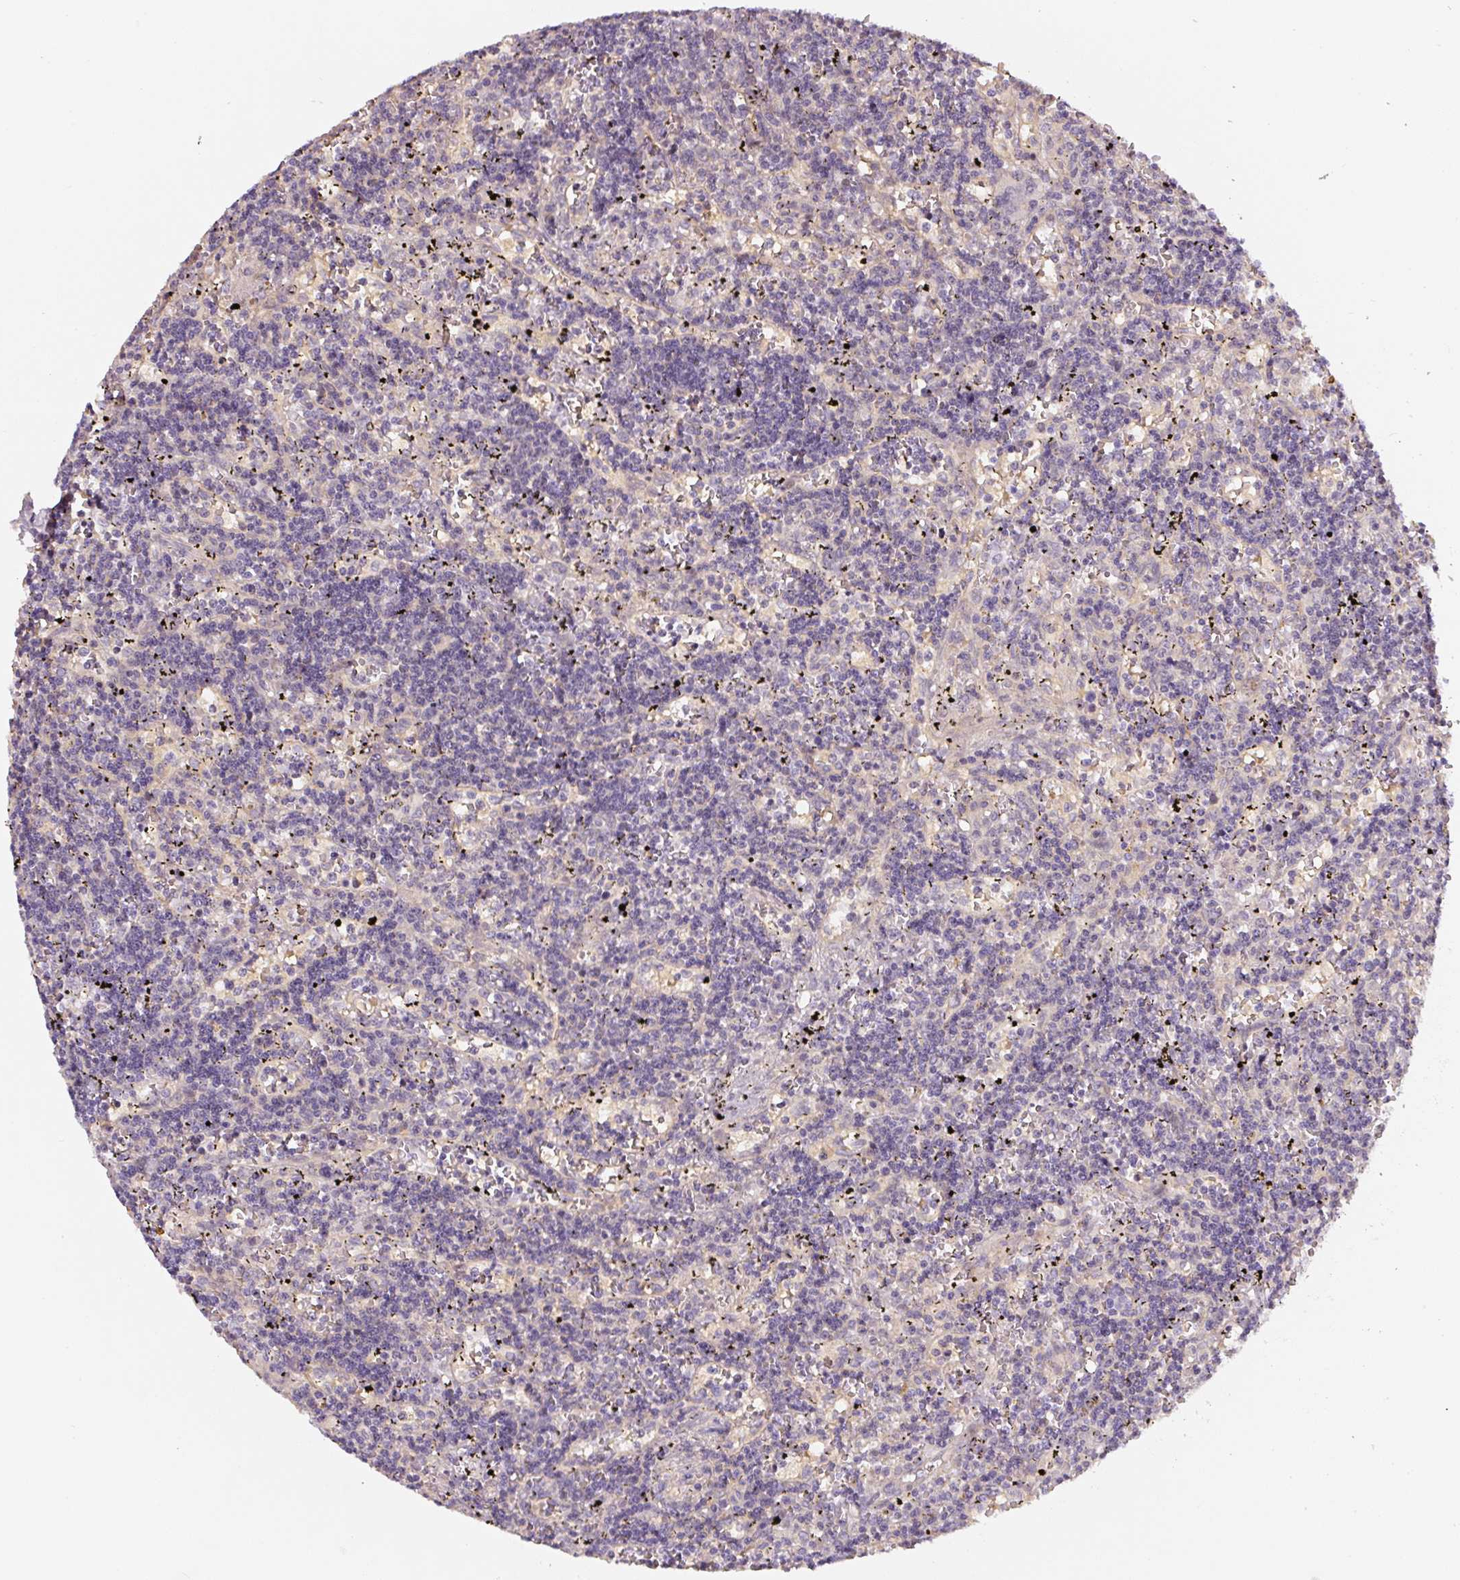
{"staining": {"intensity": "negative", "quantity": "none", "location": "none"}, "tissue": "lymphoma", "cell_type": "Tumor cells", "image_type": "cancer", "snomed": [{"axis": "morphology", "description": "Malignant lymphoma, non-Hodgkin's type, Low grade"}, {"axis": "topography", "description": "Spleen"}], "caption": "Histopathology image shows no significant protein staining in tumor cells of malignant lymphoma, non-Hodgkin's type (low-grade).", "gene": "PWWP3B", "patient": {"sex": "male", "age": 60}}